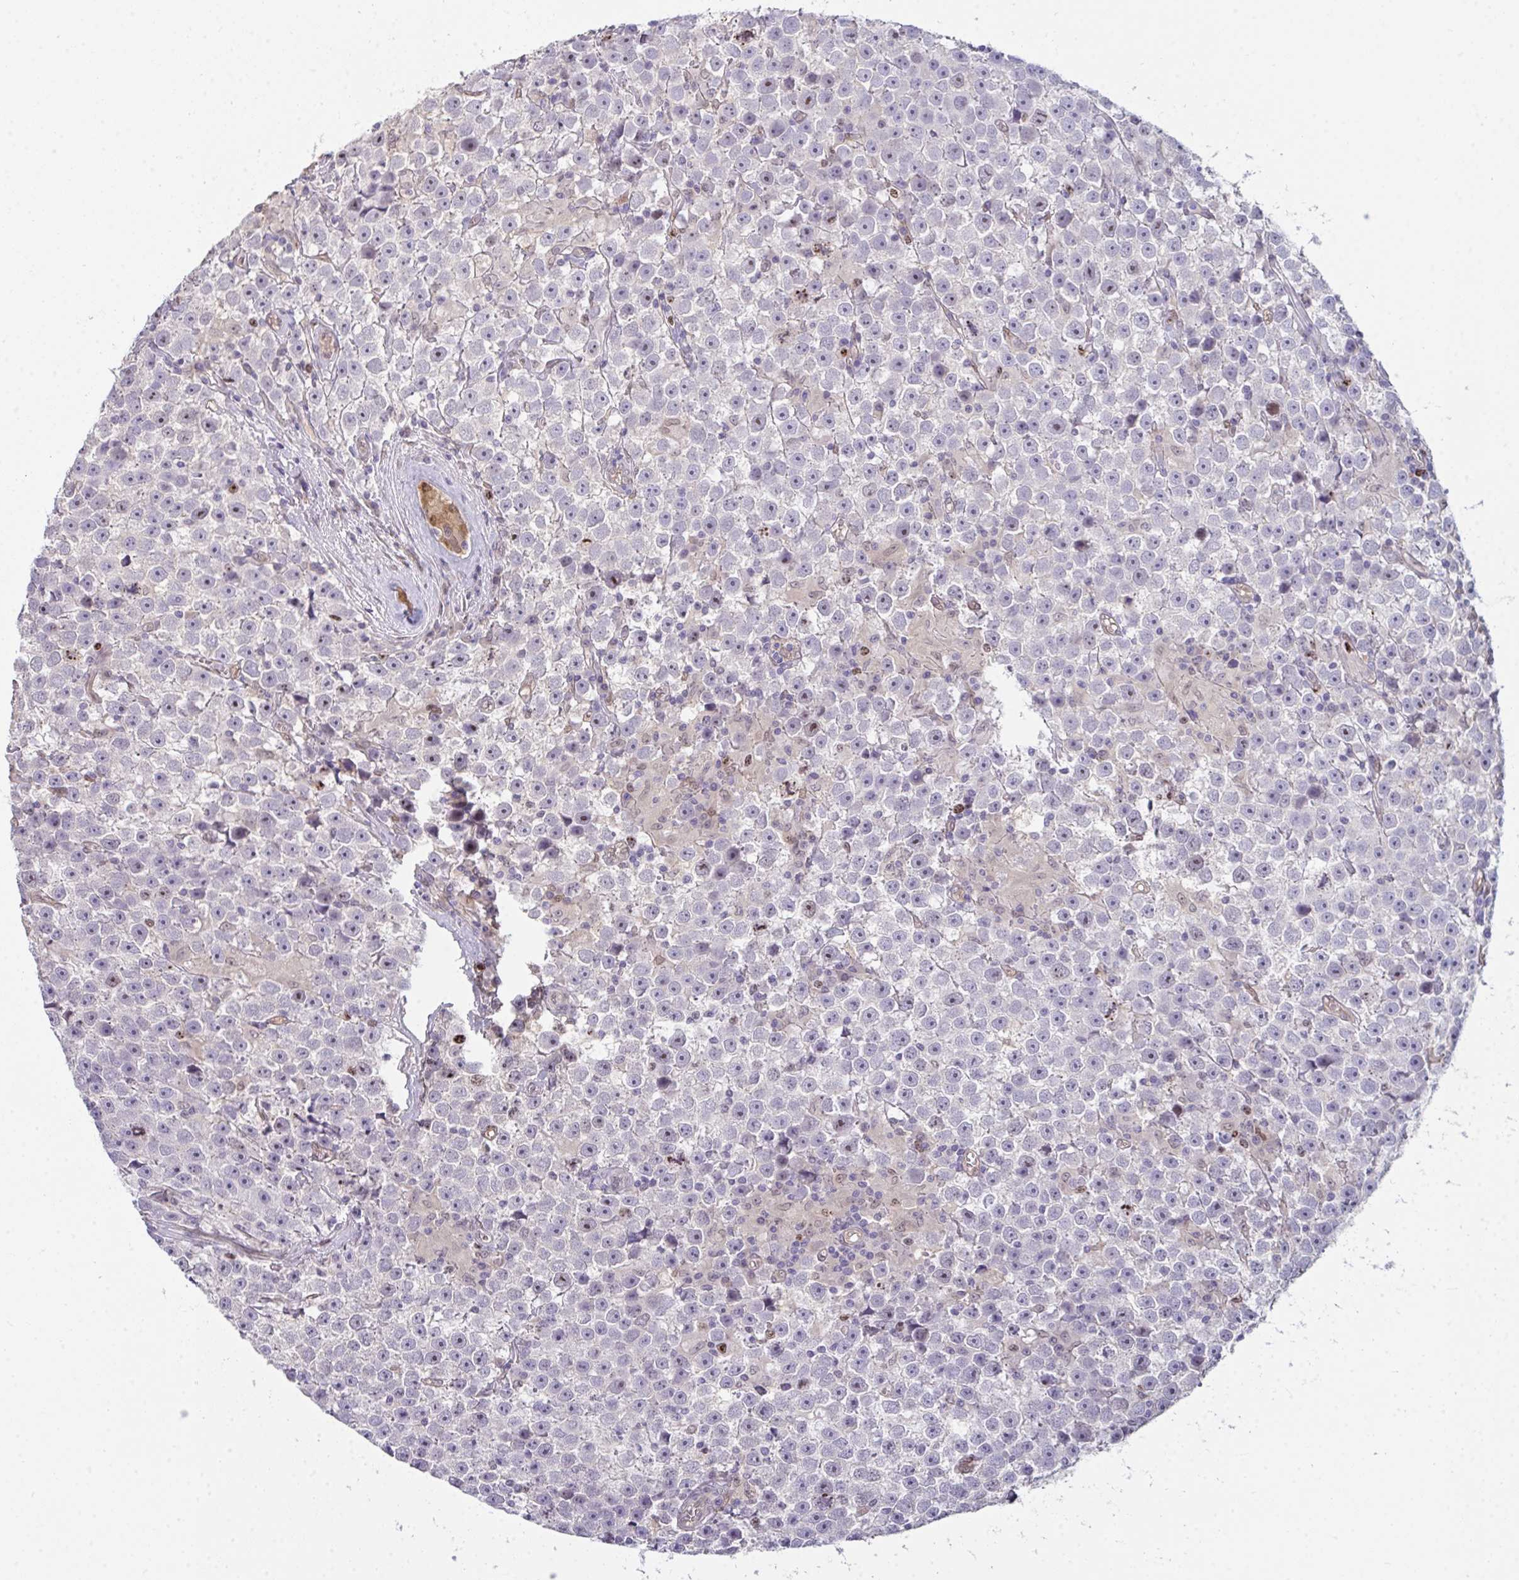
{"staining": {"intensity": "moderate", "quantity": "<25%", "location": "nuclear"}, "tissue": "testis cancer", "cell_type": "Tumor cells", "image_type": "cancer", "snomed": [{"axis": "morphology", "description": "Seminoma, NOS"}, {"axis": "topography", "description": "Testis"}], "caption": "Immunohistochemical staining of human testis cancer (seminoma) exhibits low levels of moderate nuclear expression in about <25% of tumor cells. Immunohistochemistry stains the protein of interest in brown and the nuclei are stained blue.", "gene": "SETD7", "patient": {"sex": "male", "age": 31}}